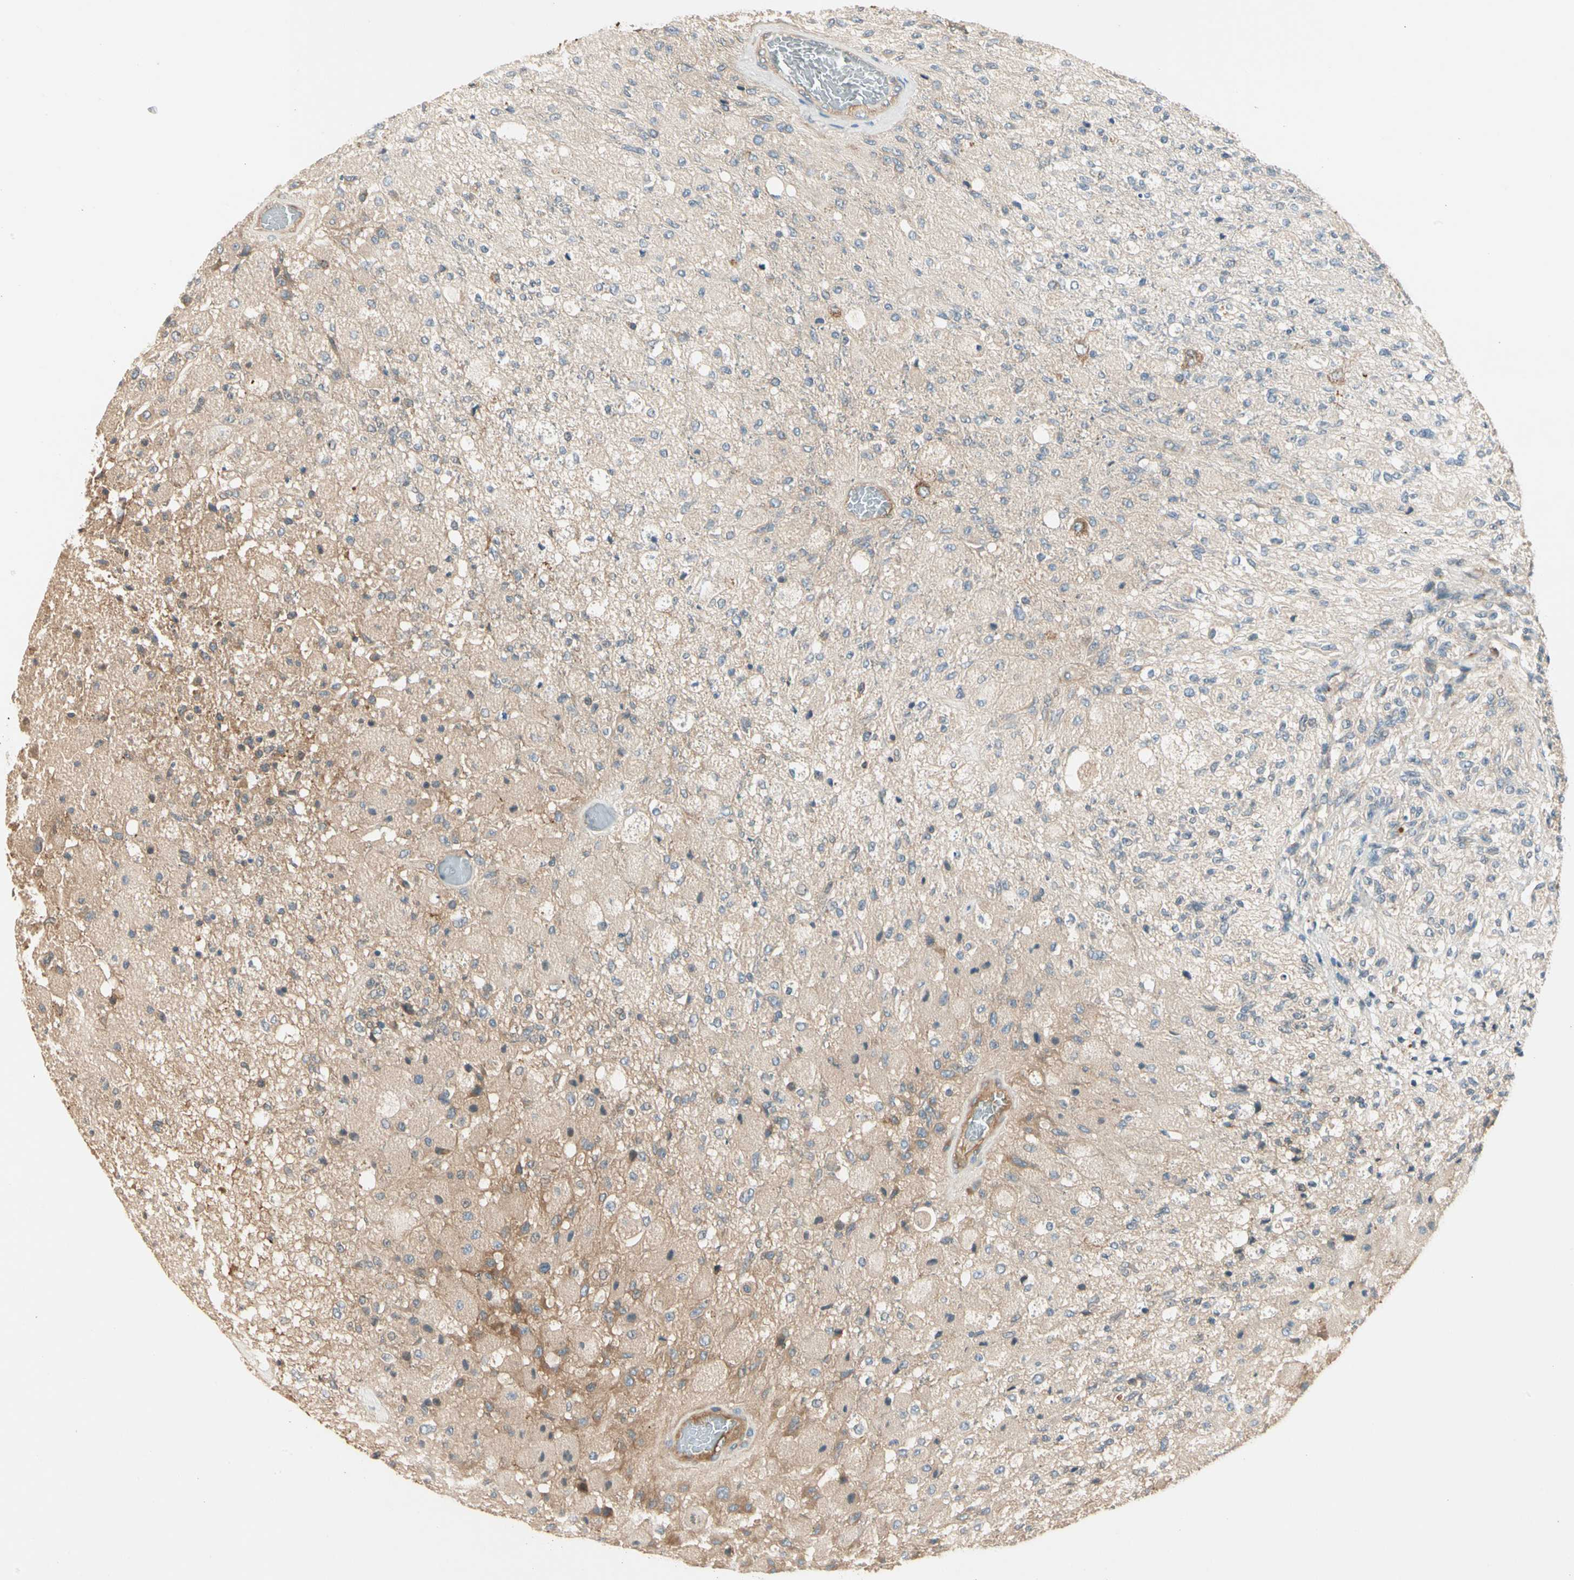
{"staining": {"intensity": "weak", "quantity": "25%-75%", "location": "cytoplasmic/membranous"}, "tissue": "glioma", "cell_type": "Tumor cells", "image_type": "cancer", "snomed": [{"axis": "morphology", "description": "Normal tissue, NOS"}, {"axis": "morphology", "description": "Glioma, malignant, High grade"}, {"axis": "topography", "description": "Cerebral cortex"}], "caption": "Human malignant glioma (high-grade) stained with a protein marker demonstrates weak staining in tumor cells.", "gene": "ROCK2", "patient": {"sex": "male", "age": 77}}